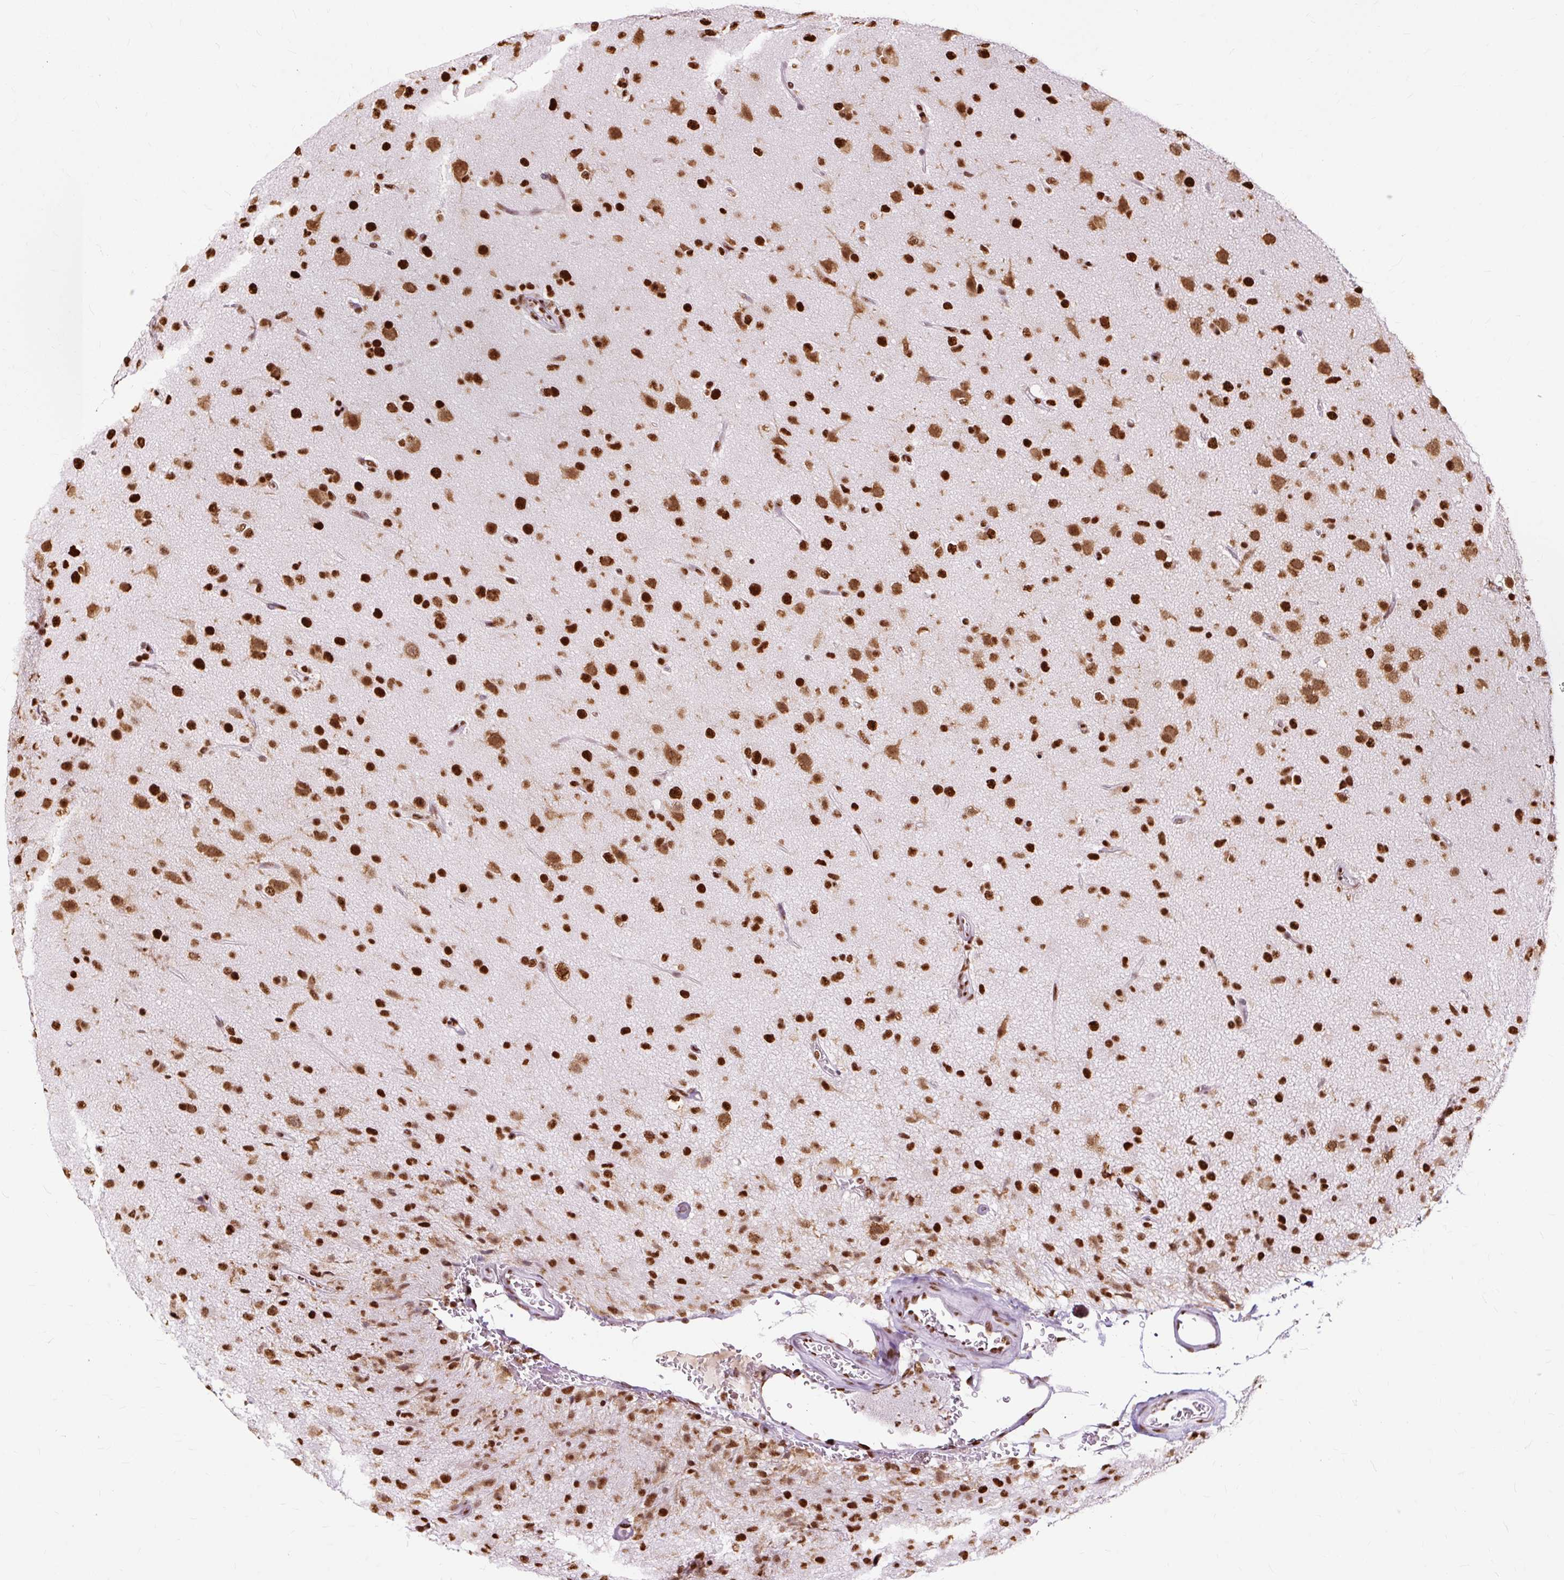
{"staining": {"intensity": "strong", "quantity": ">75%", "location": "nuclear"}, "tissue": "glioma", "cell_type": "Tumor cells", "image_type": "cancer", "snomed": [{"axis": "morphology", "description": "Glioma, malignant, Low grade"}, {"axis": "topography", "description": "Brain"}], "caption": "A histopathology image of malignant glioma (low-grade) stained for a protein displays strong nuclear brown staining in tumor cells.", "gene": "XRCC6", "patient": {"sex": "male", "age": 65}}